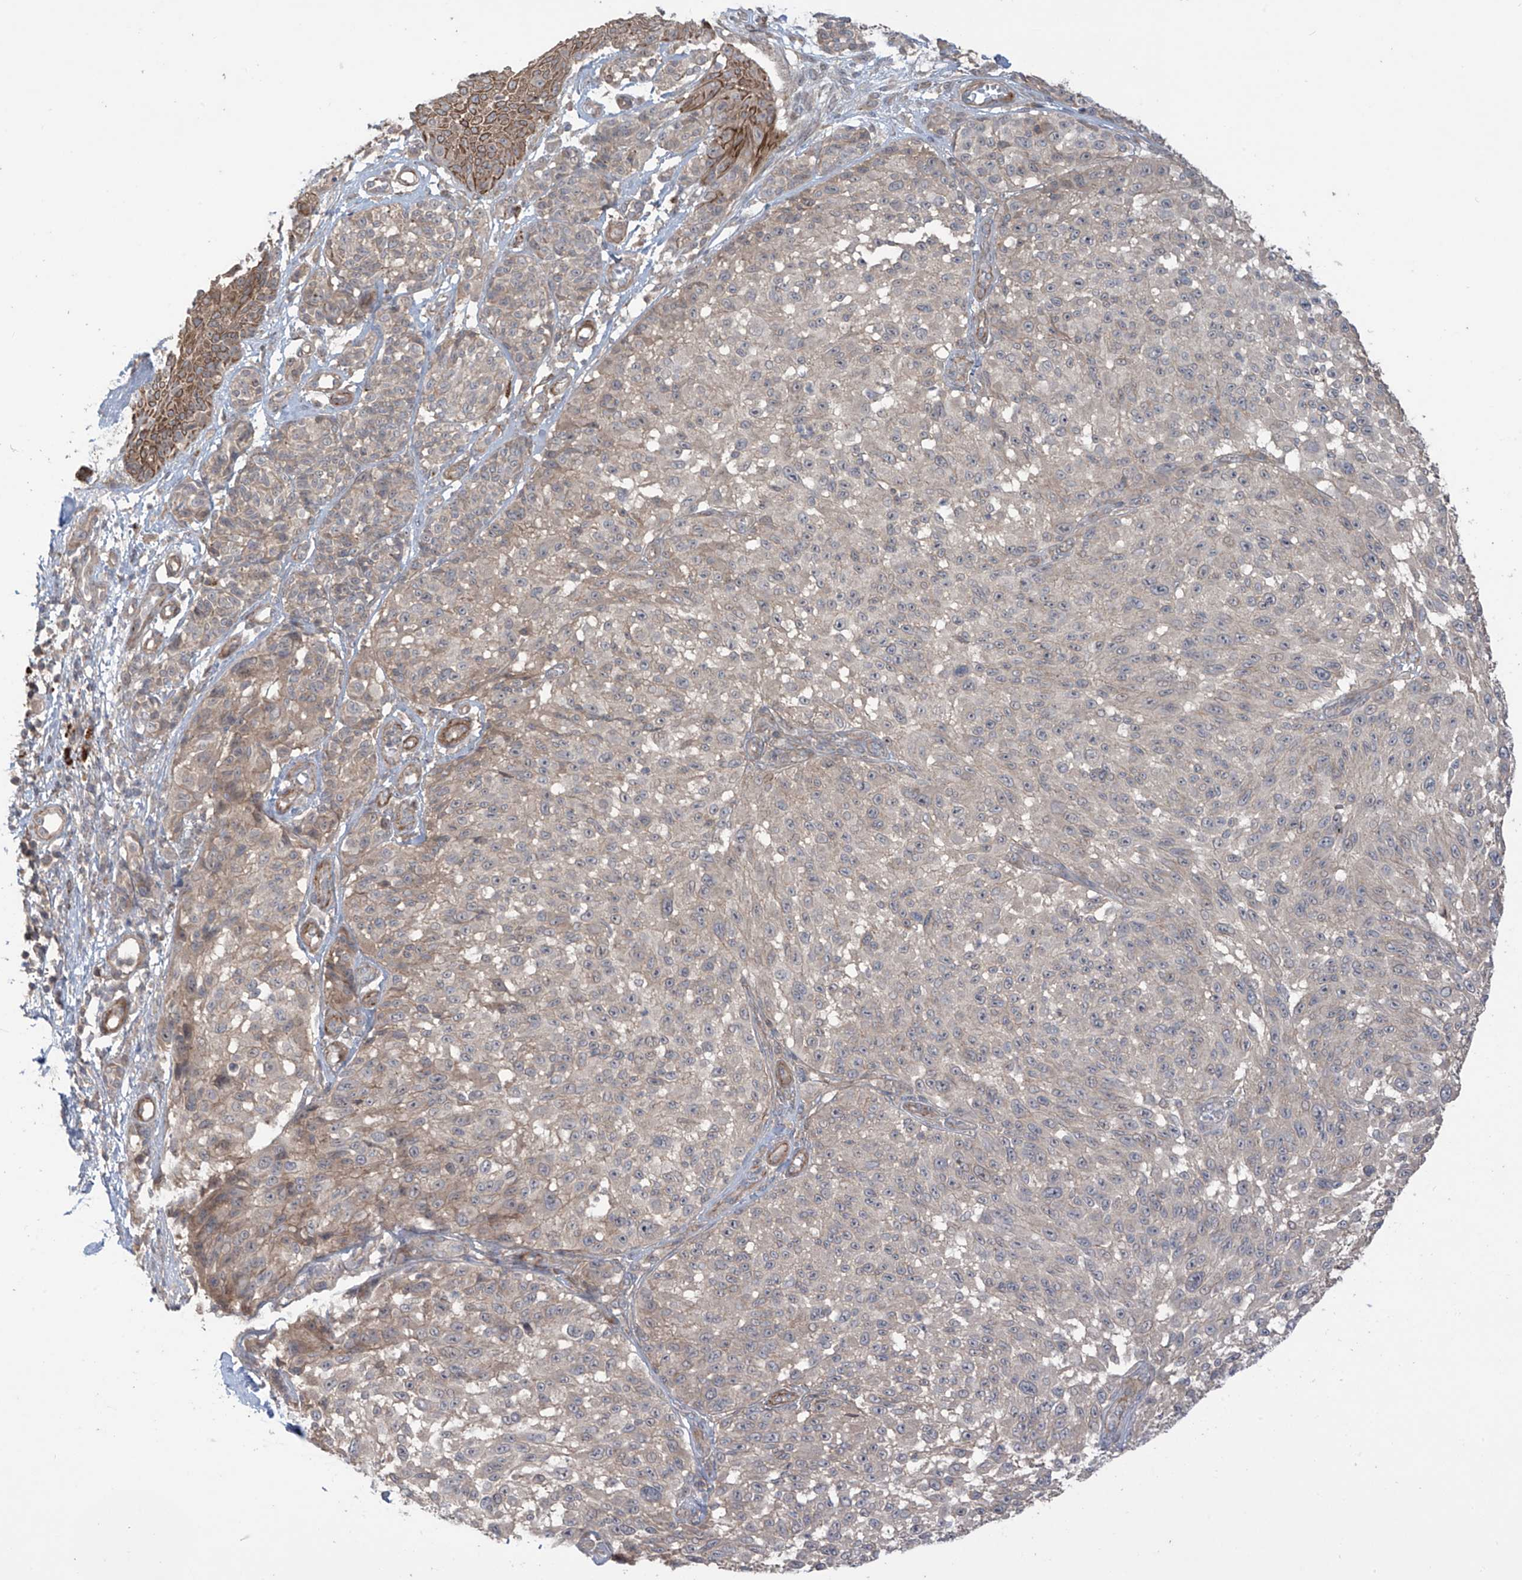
{"staining": {"intensity": "negative", "quantity": "none", "location": "none"}, "tissue": "melanoma", "cell_type": "Tumor cells", "image_type": "cancer", "snomed": [{"axis": "morphology", "description": "Malignant melanoma, NOS"}, {"axis": "topography", "description": "Skin"}], "caption": "Immunohistochemistry (IHC) image of melanoma stained for a protein (brown), which demonstrates no expression in tumor cells.", "gene": "LRRC74A", "patient": {"sex": "male", "age": 83}}